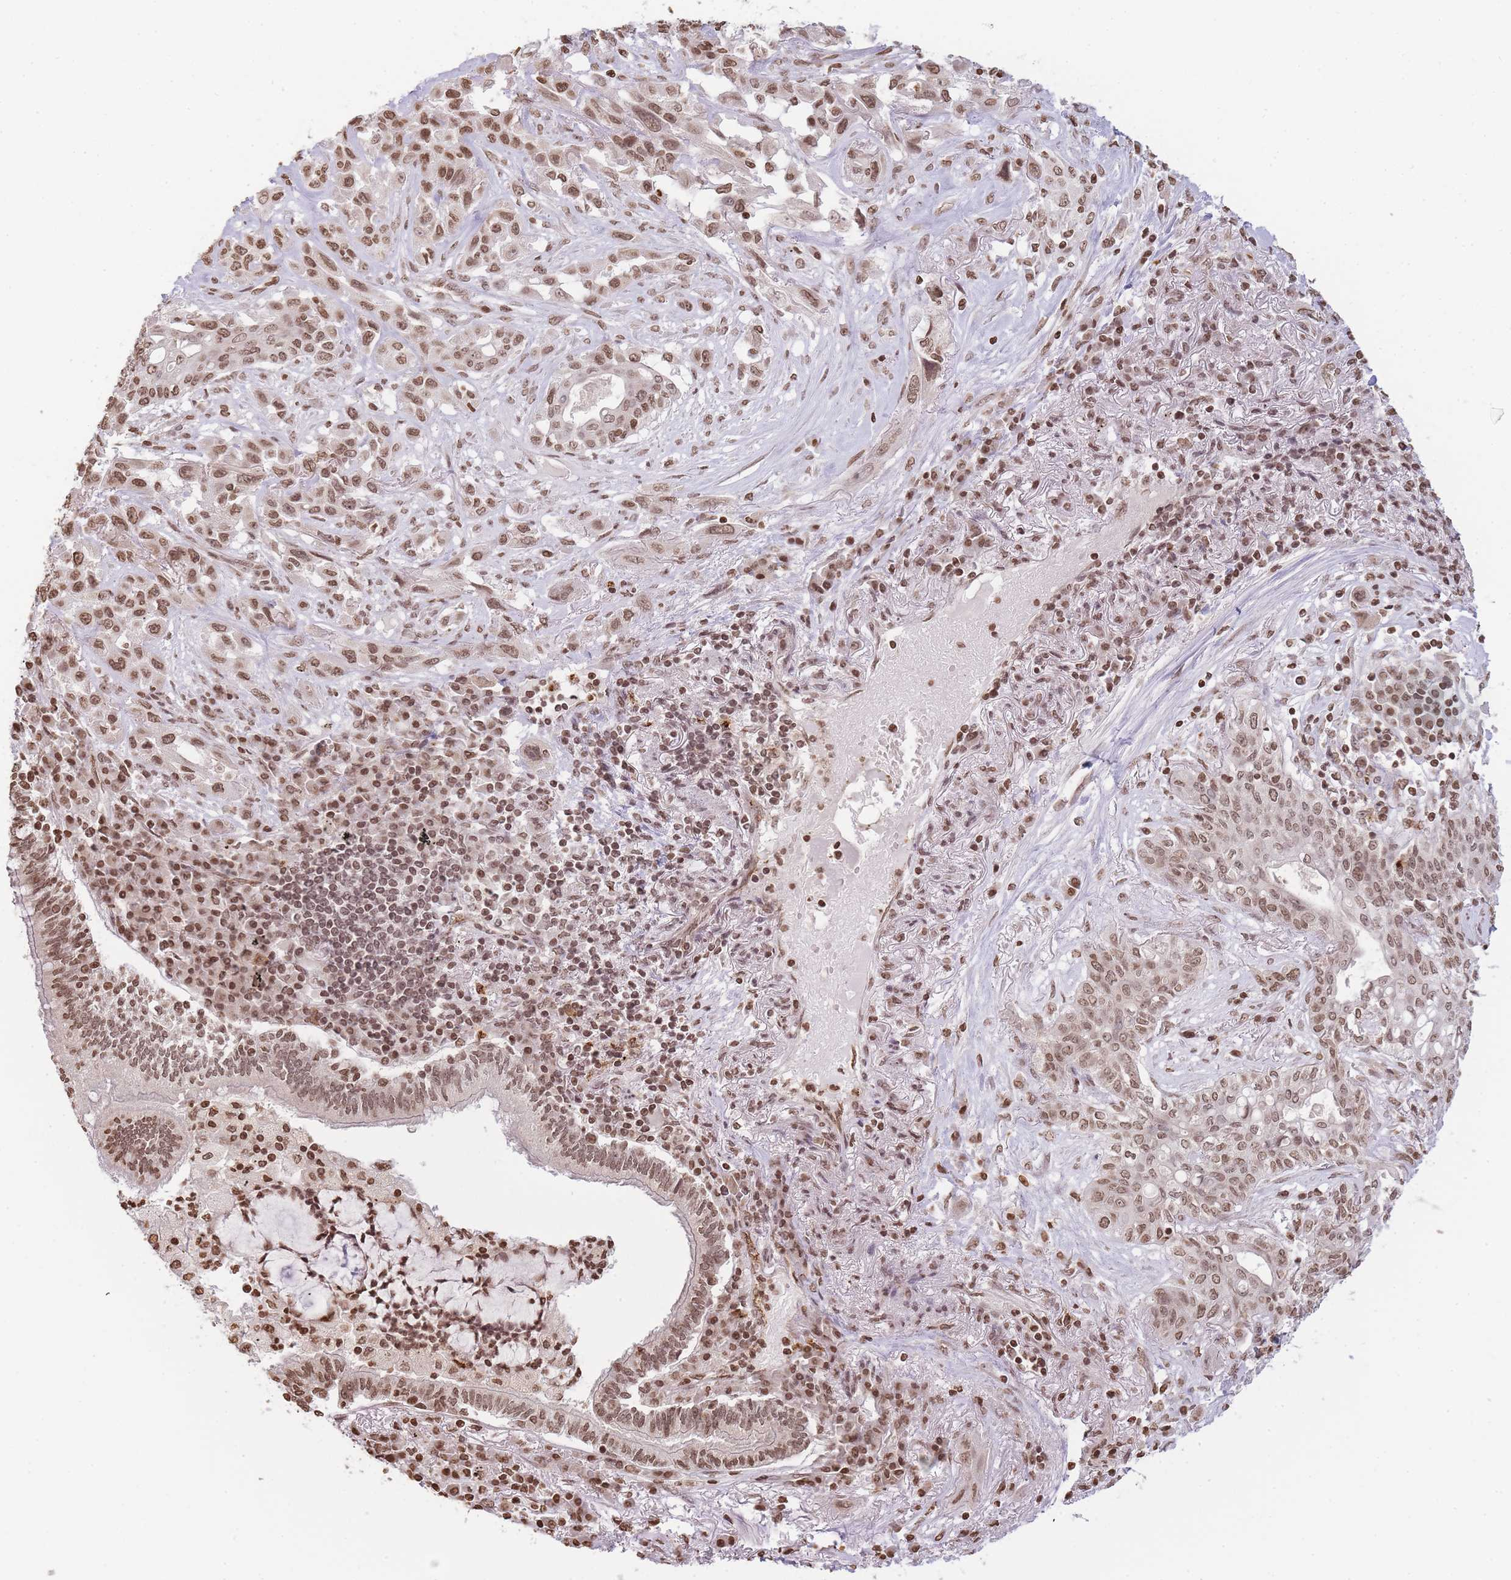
{"staining": {"intensity": "moderate", "quantity": ">75%", "location": "nuclear"}, "tissue": "lung cancer", "cell_type": "Tumor cells", "image_type": "cancer", "snomed": [{"axis": "morphology", "description": "Squamous cell carcinoma, NOS"}, {"axis": "topography", "description": "Lung"}], "caption": "Lung squamous cell carcinoma stained with a brown dye exhibits moderate nuclear positive expression in about >75% of tumor cells.", "gene": "WWTR1", "patient": {"sex": "female", "age": 70}}